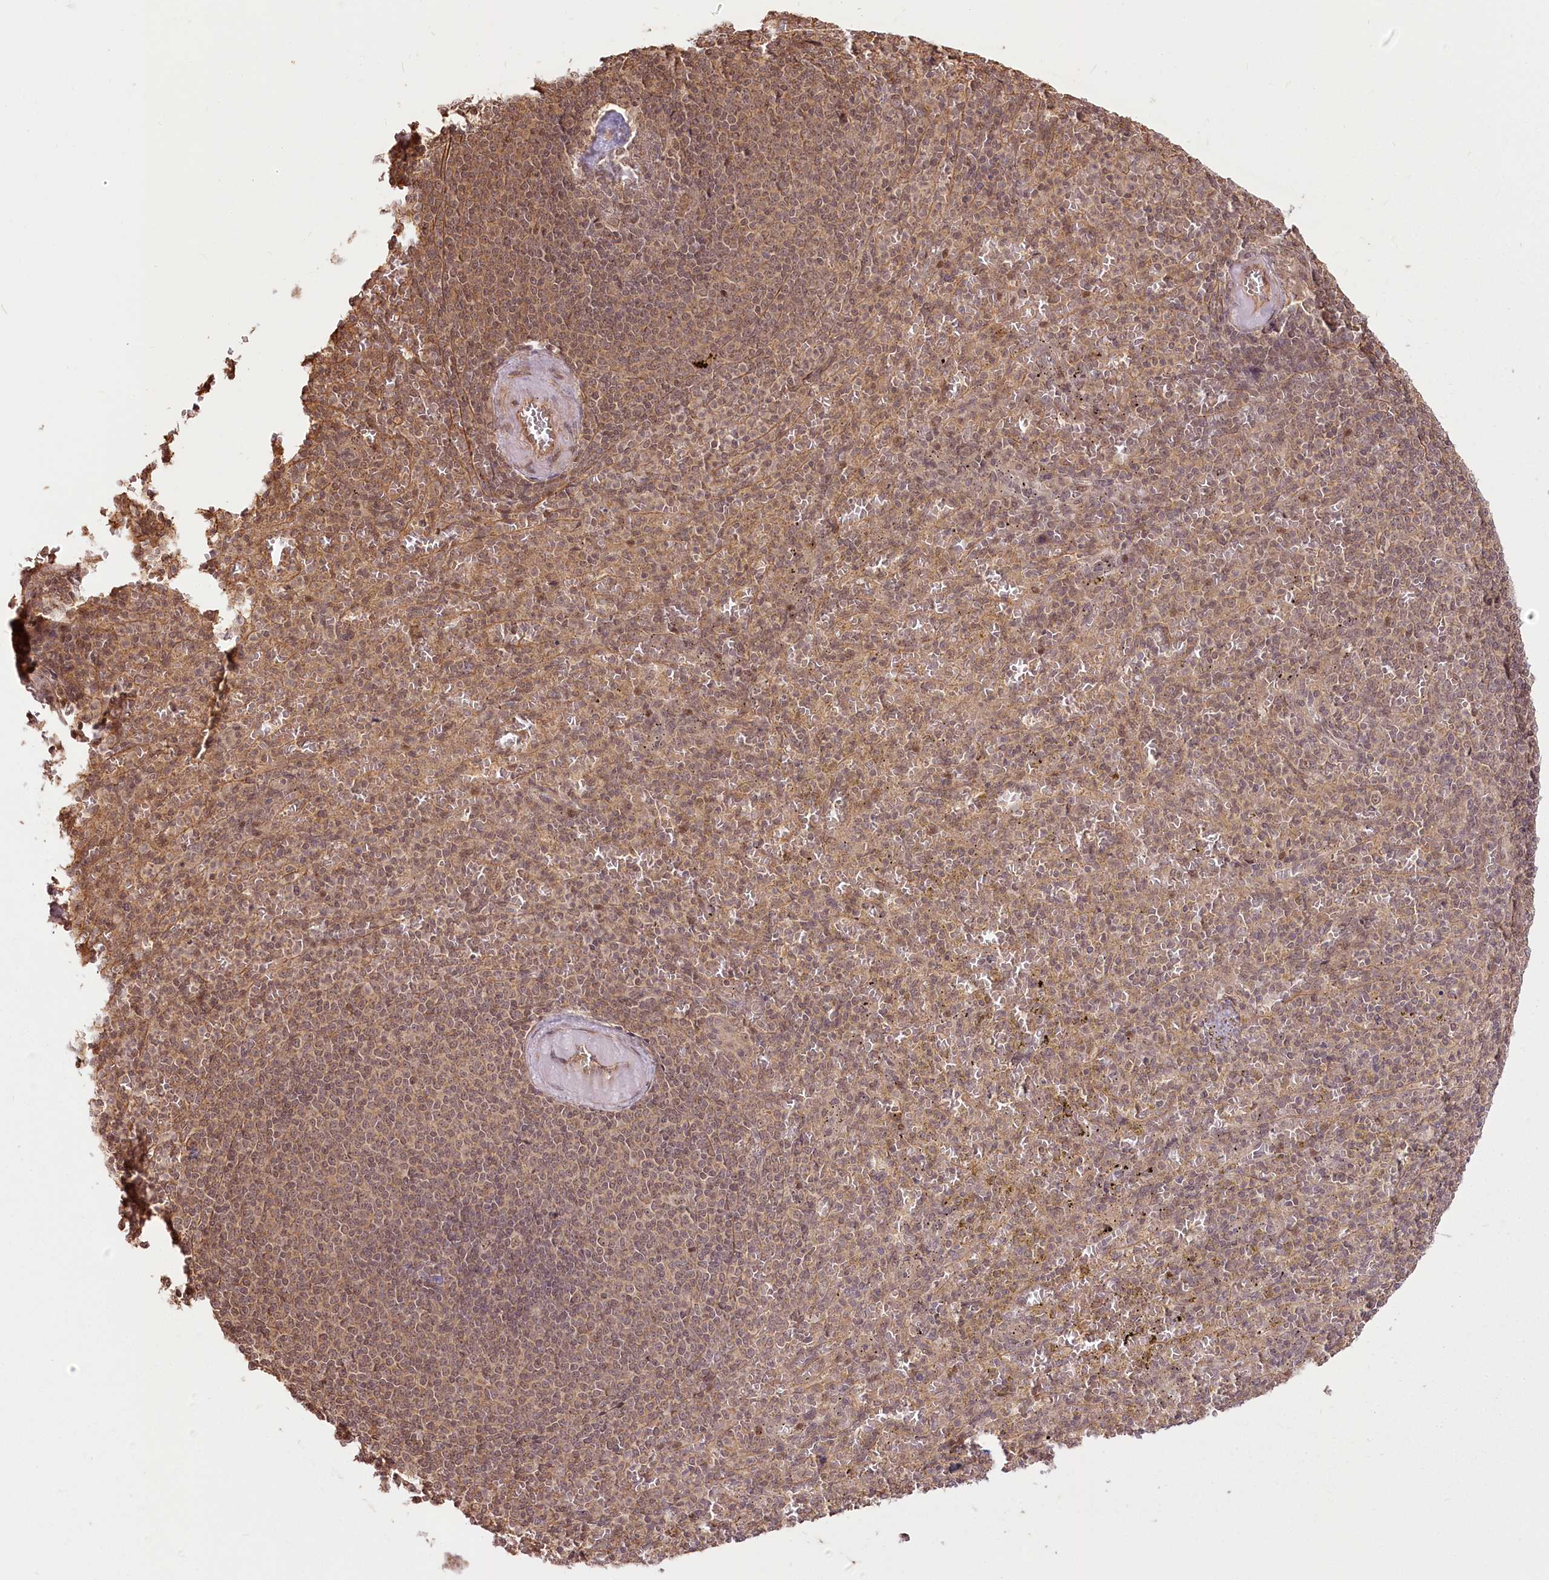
{"staining": {"intensity": "moderate", "quantity": "25%-75%", "location": "cytoplasmic/membranous"}, "tissue": "spleen", "cell_type": "Cells in red pulp", "image_type": "normal", "snomed": [{"axis": "morphology", "description": "Normal tissue, NOS"}, {"axis": "topography", "description": "Spleen"}], "caption": "Moderate cytoplasmic/membranous staining is identified in about 25%-75% of cells in red pulp in unremarkable spleen.", "gene": "R3HDM2", "patient": {"sex": "female", "age": 74}}